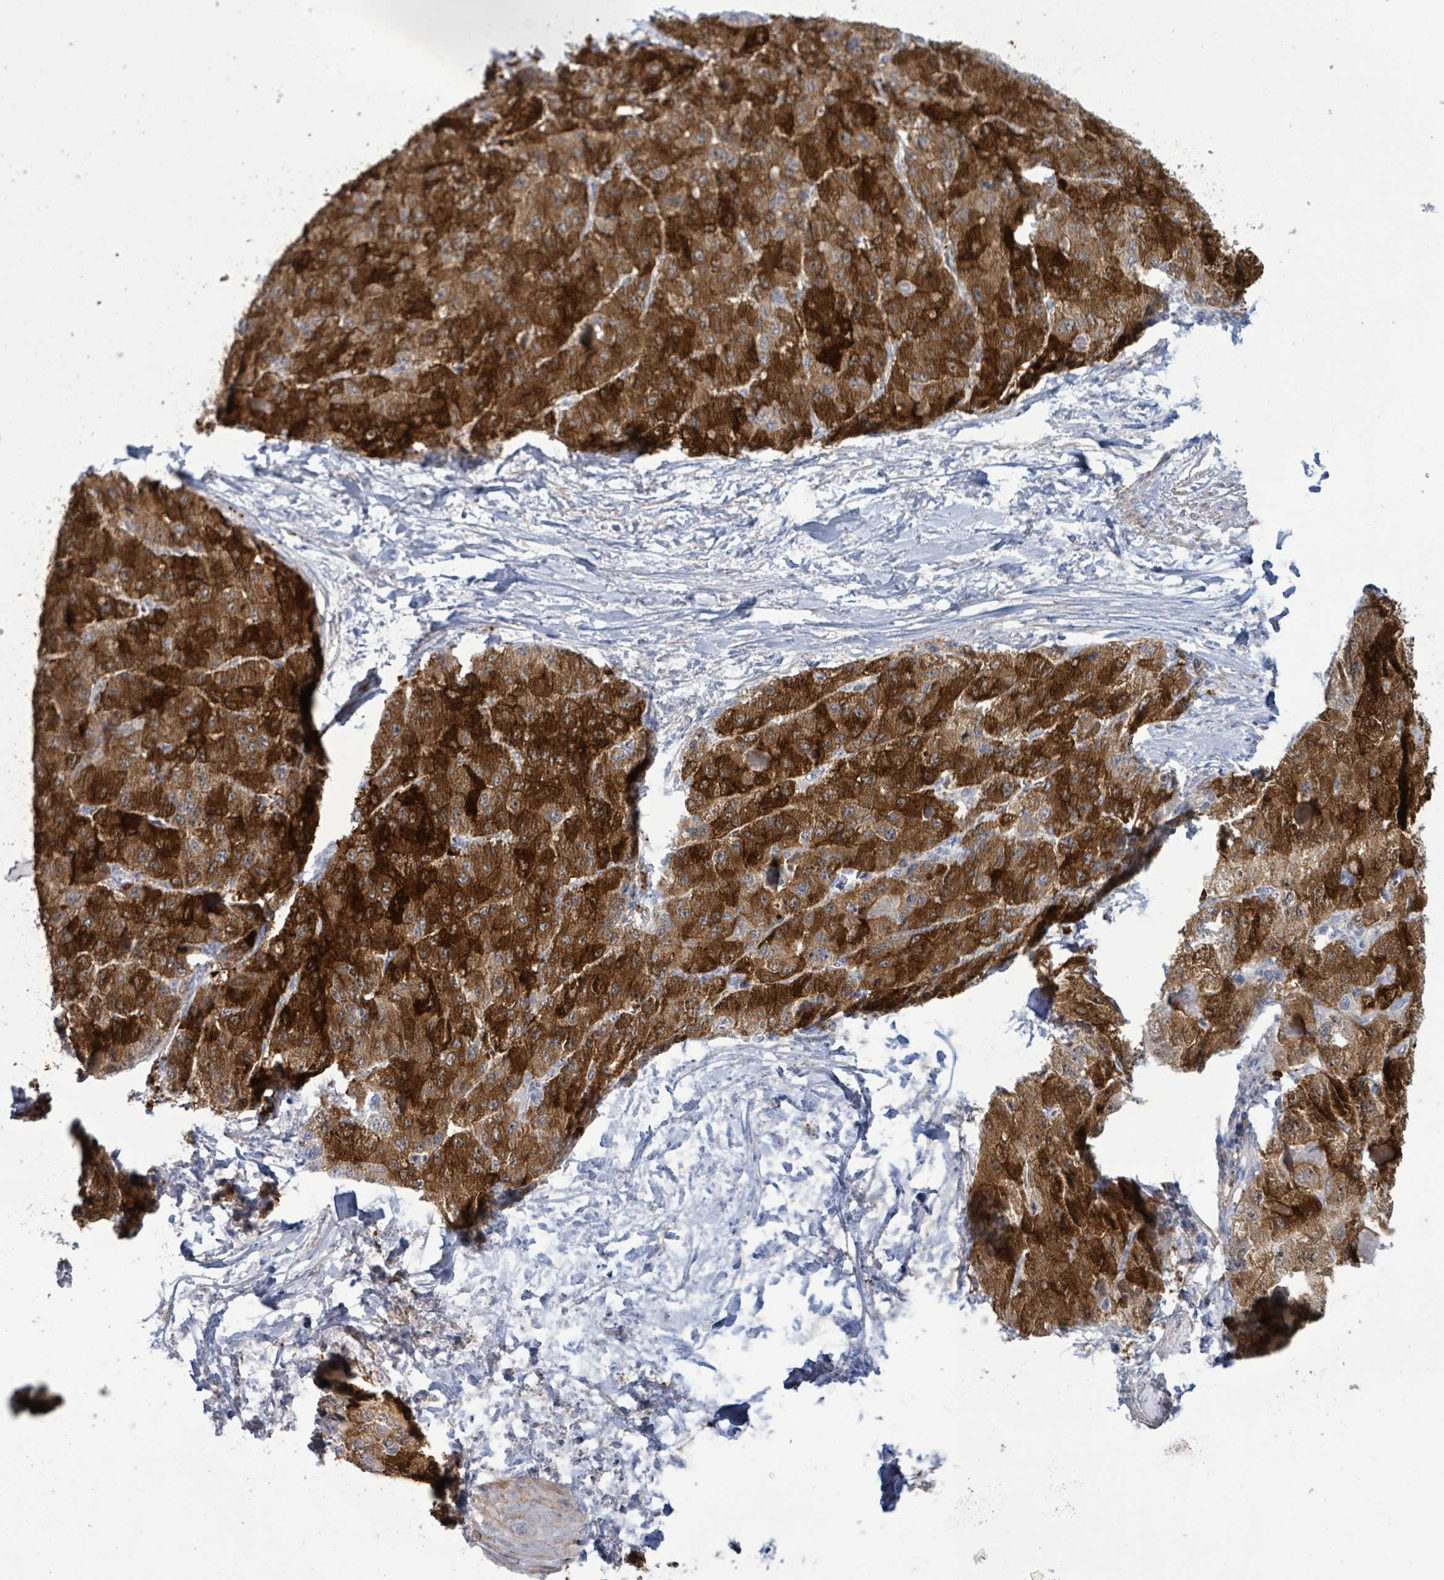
{"staining": {"intensity": "strong", "quantity": ">75%", "location": "cytoplasmic/membranous"}, "tissue": "liver cancer", "cell_type": "Tumor cells", "image_type": "cancer", "snomed": [{"axis": "morphology", "description": "Carcinoma, Hepatocellular, NOS"}, {"axis": "topography", "description": "Liver"}], "caption": "The histopathology image demonstrates immunohistochemical staining of liver cancer (hepatocellular carcinoma). There is strong cytoplasmic/membranous positivity is identified in about >75% of tumor cells.", "gene": "PKLR", "patient": {"sex": "male", "age": 80}}